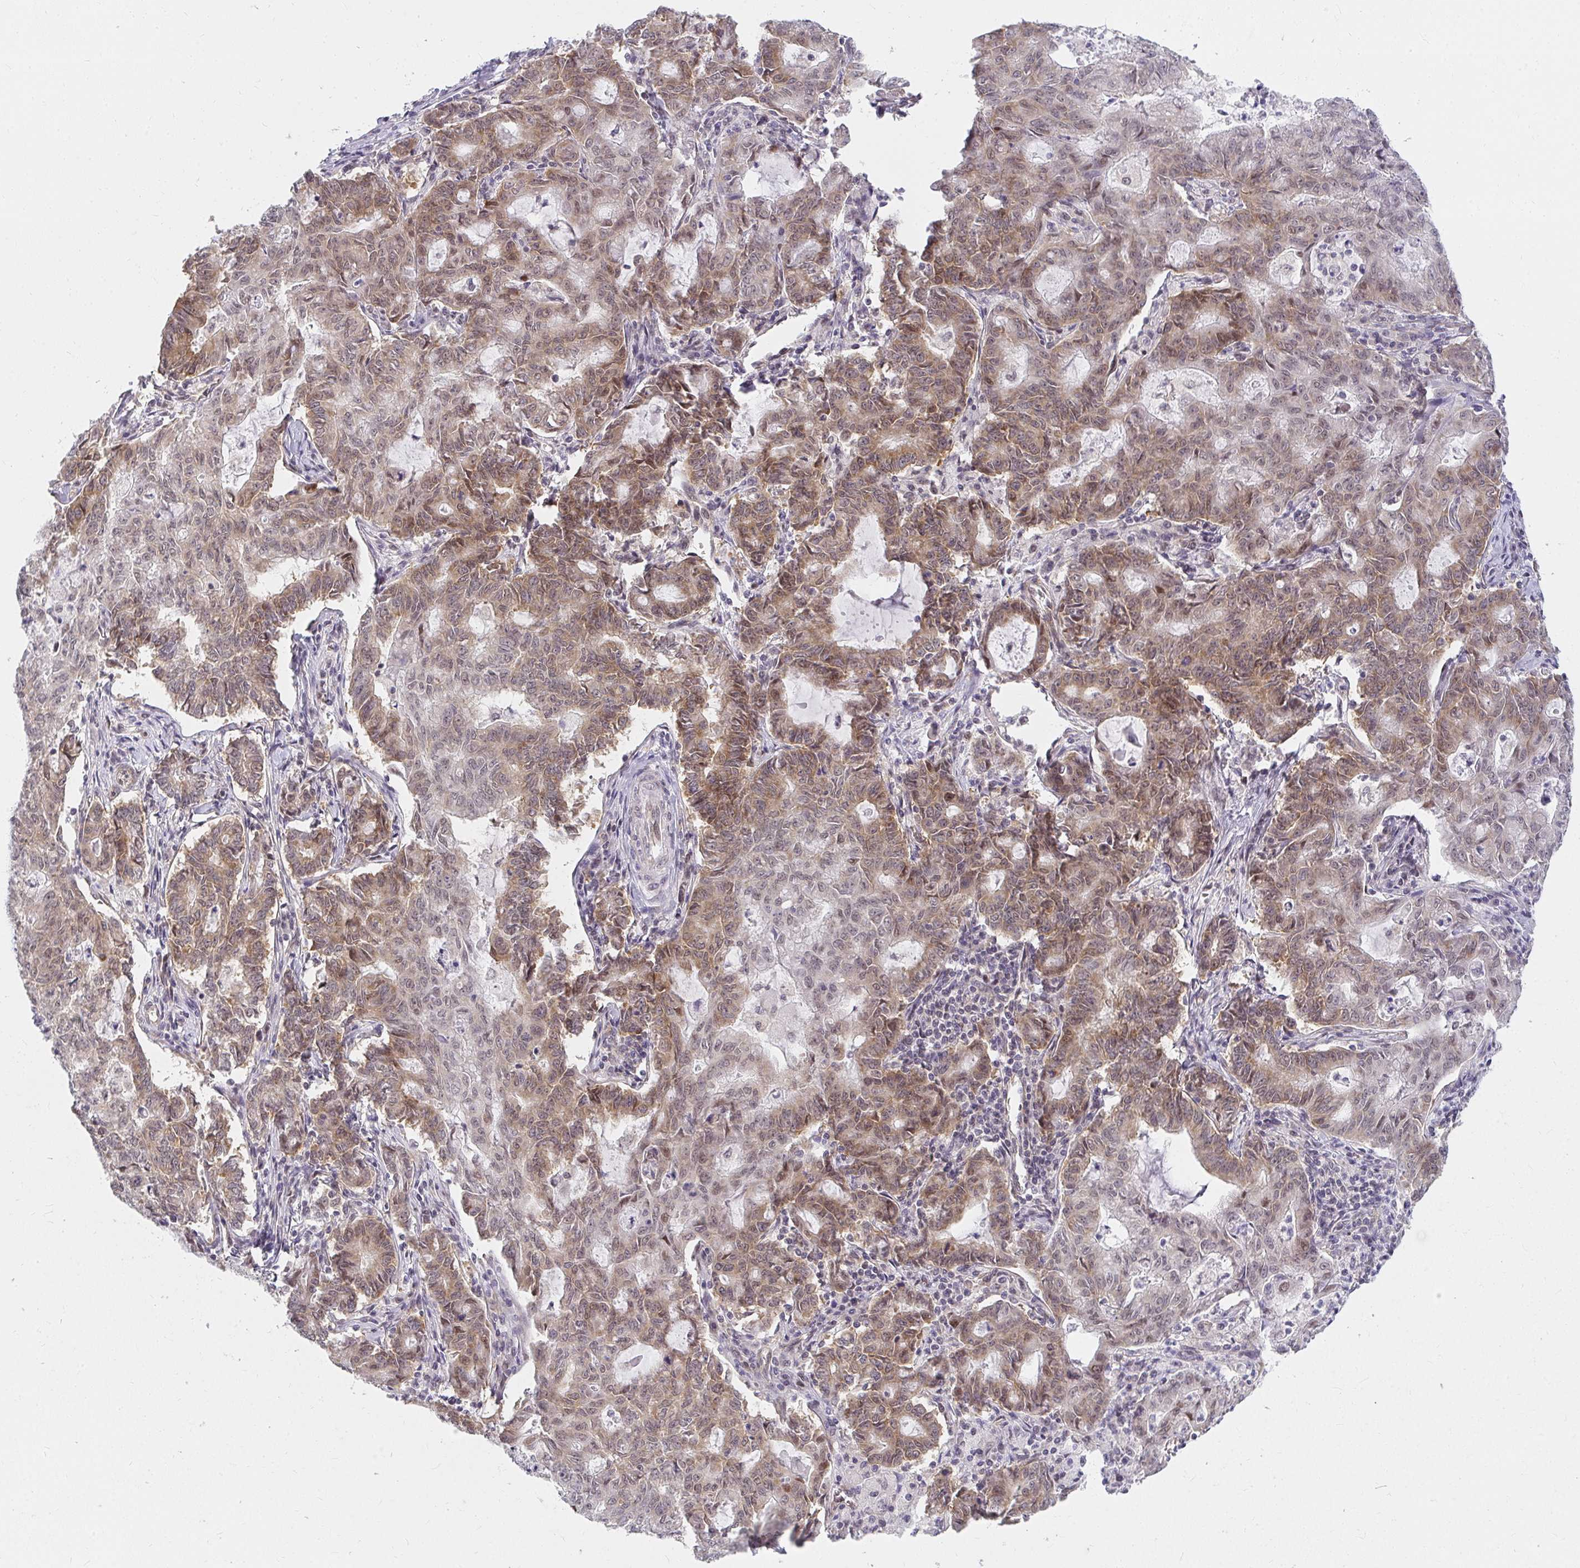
{"staining": {"intensity": "moderate", "quantity": "25%-75%", "location": "cytoplasmic/membranous,nuclear"}, "tissue": "stomach cancer", "cell_type": "Tumor cells", "image_type": "cancer", "snomed": [{"axis": "morphology", "description": "Adenocarcinoma, NOS"}, {"axis": "topography", "description": "Stomach, upper"}], "caption": "IHC (DAB) staining of human stomach adenocarcinoma exhibits moderate cytoplasmic/membranous and nuclear protein staining in about 25%-75% of tumor cells.", "gene": "SYNCRIP", "patient": {"sex": "female", "age": 79}}